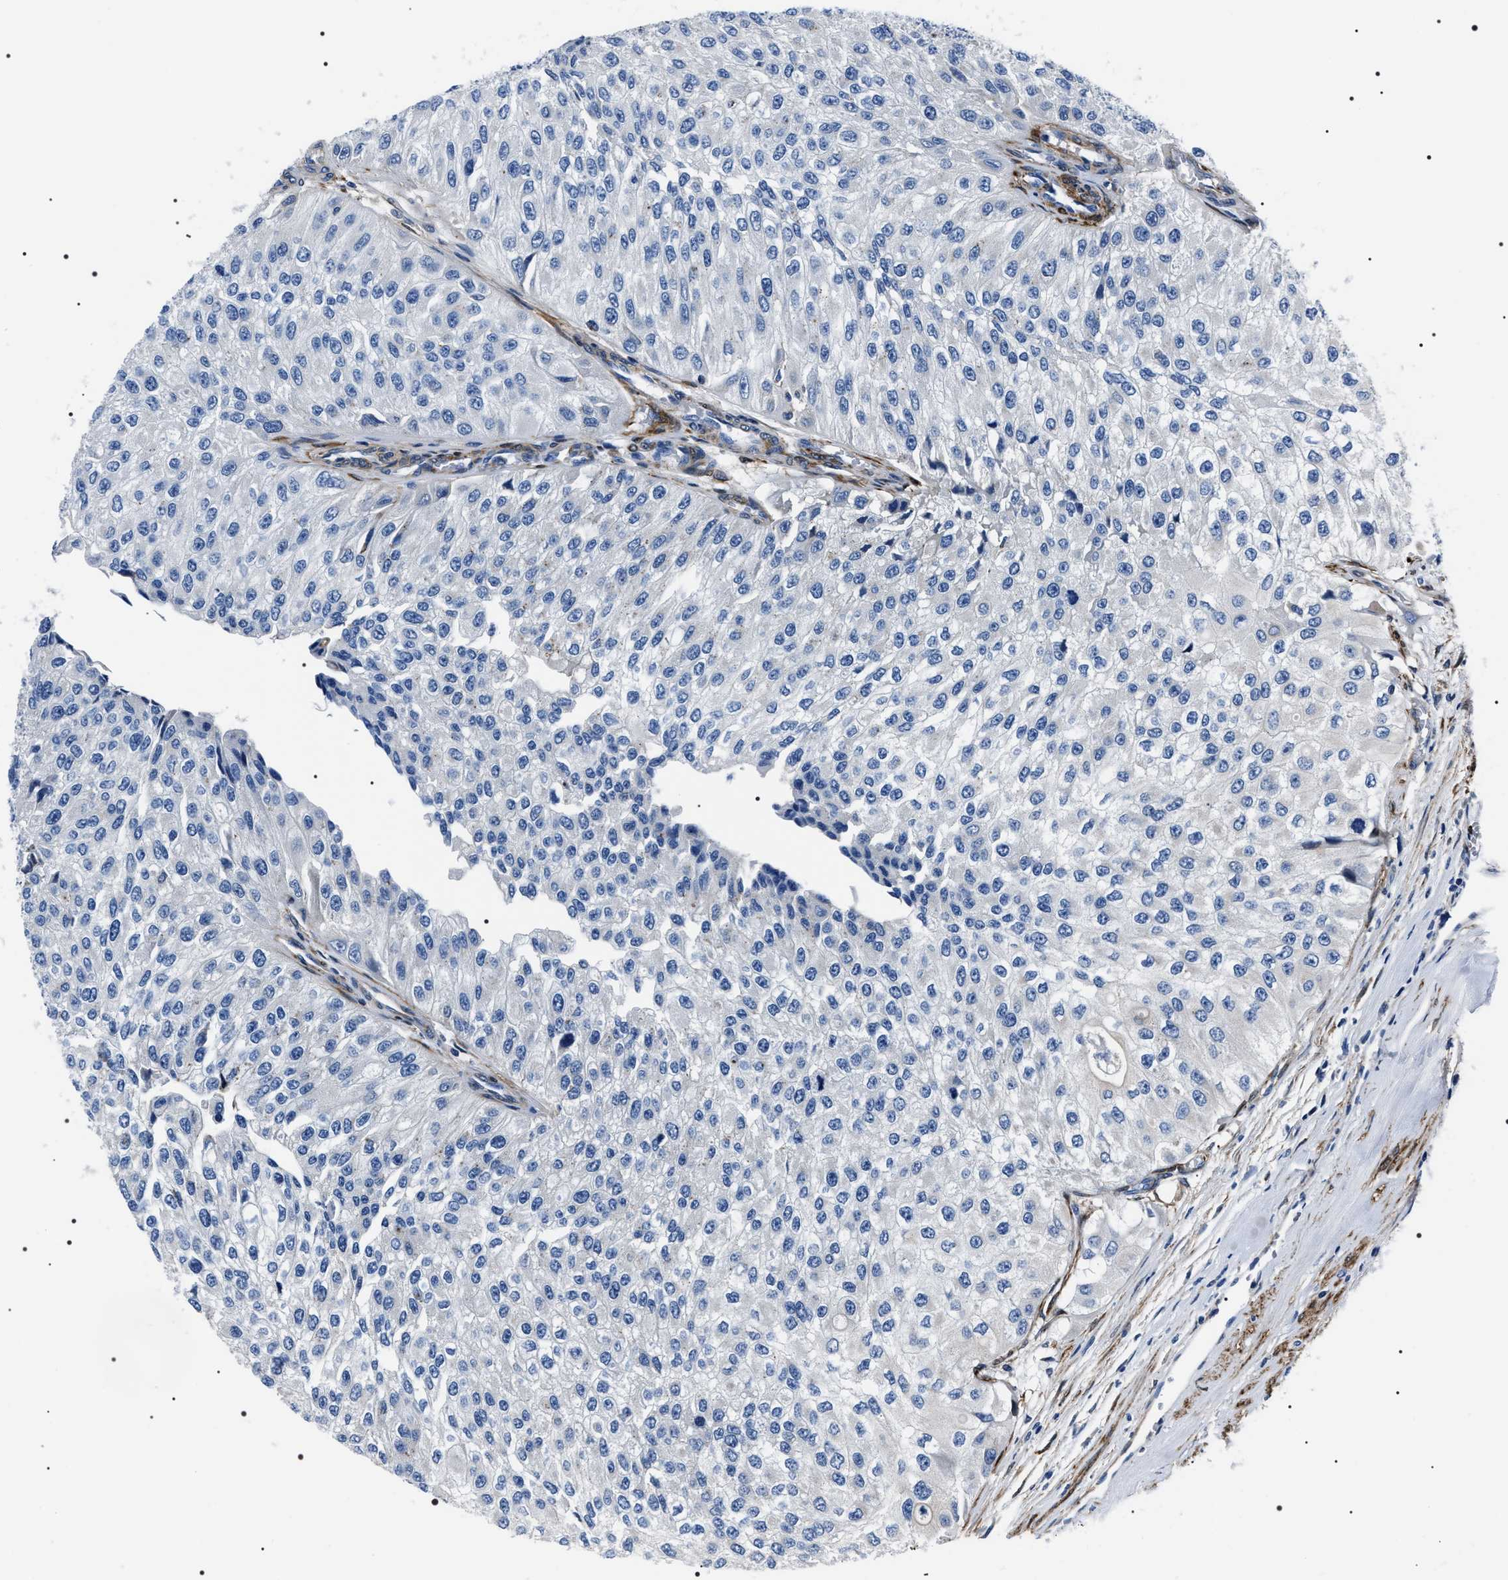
{"staining": {"intensity": "negative", "quantity": "none", "location": "none"}, "tissue": "urothelial cancer", "cell_type": "Tumor cells", "image_type": "cancer", "snomed": [{"axis": "morphology", "description": "Urothelial carcinoma, High grade"}, {"axis": "topography", "description": "Kidney"}, {"axis": "topography", "description": "Urinary bladder"}], "caption": "The image displays no staining of tumor cells in high-grade urothelial carcinoma. The staining is performed using DAB brown chromogen with nuclei counter-stained in using hematoxylin.", "gene": "BAG2", "patient": {"sex": "male", "age": 77}}